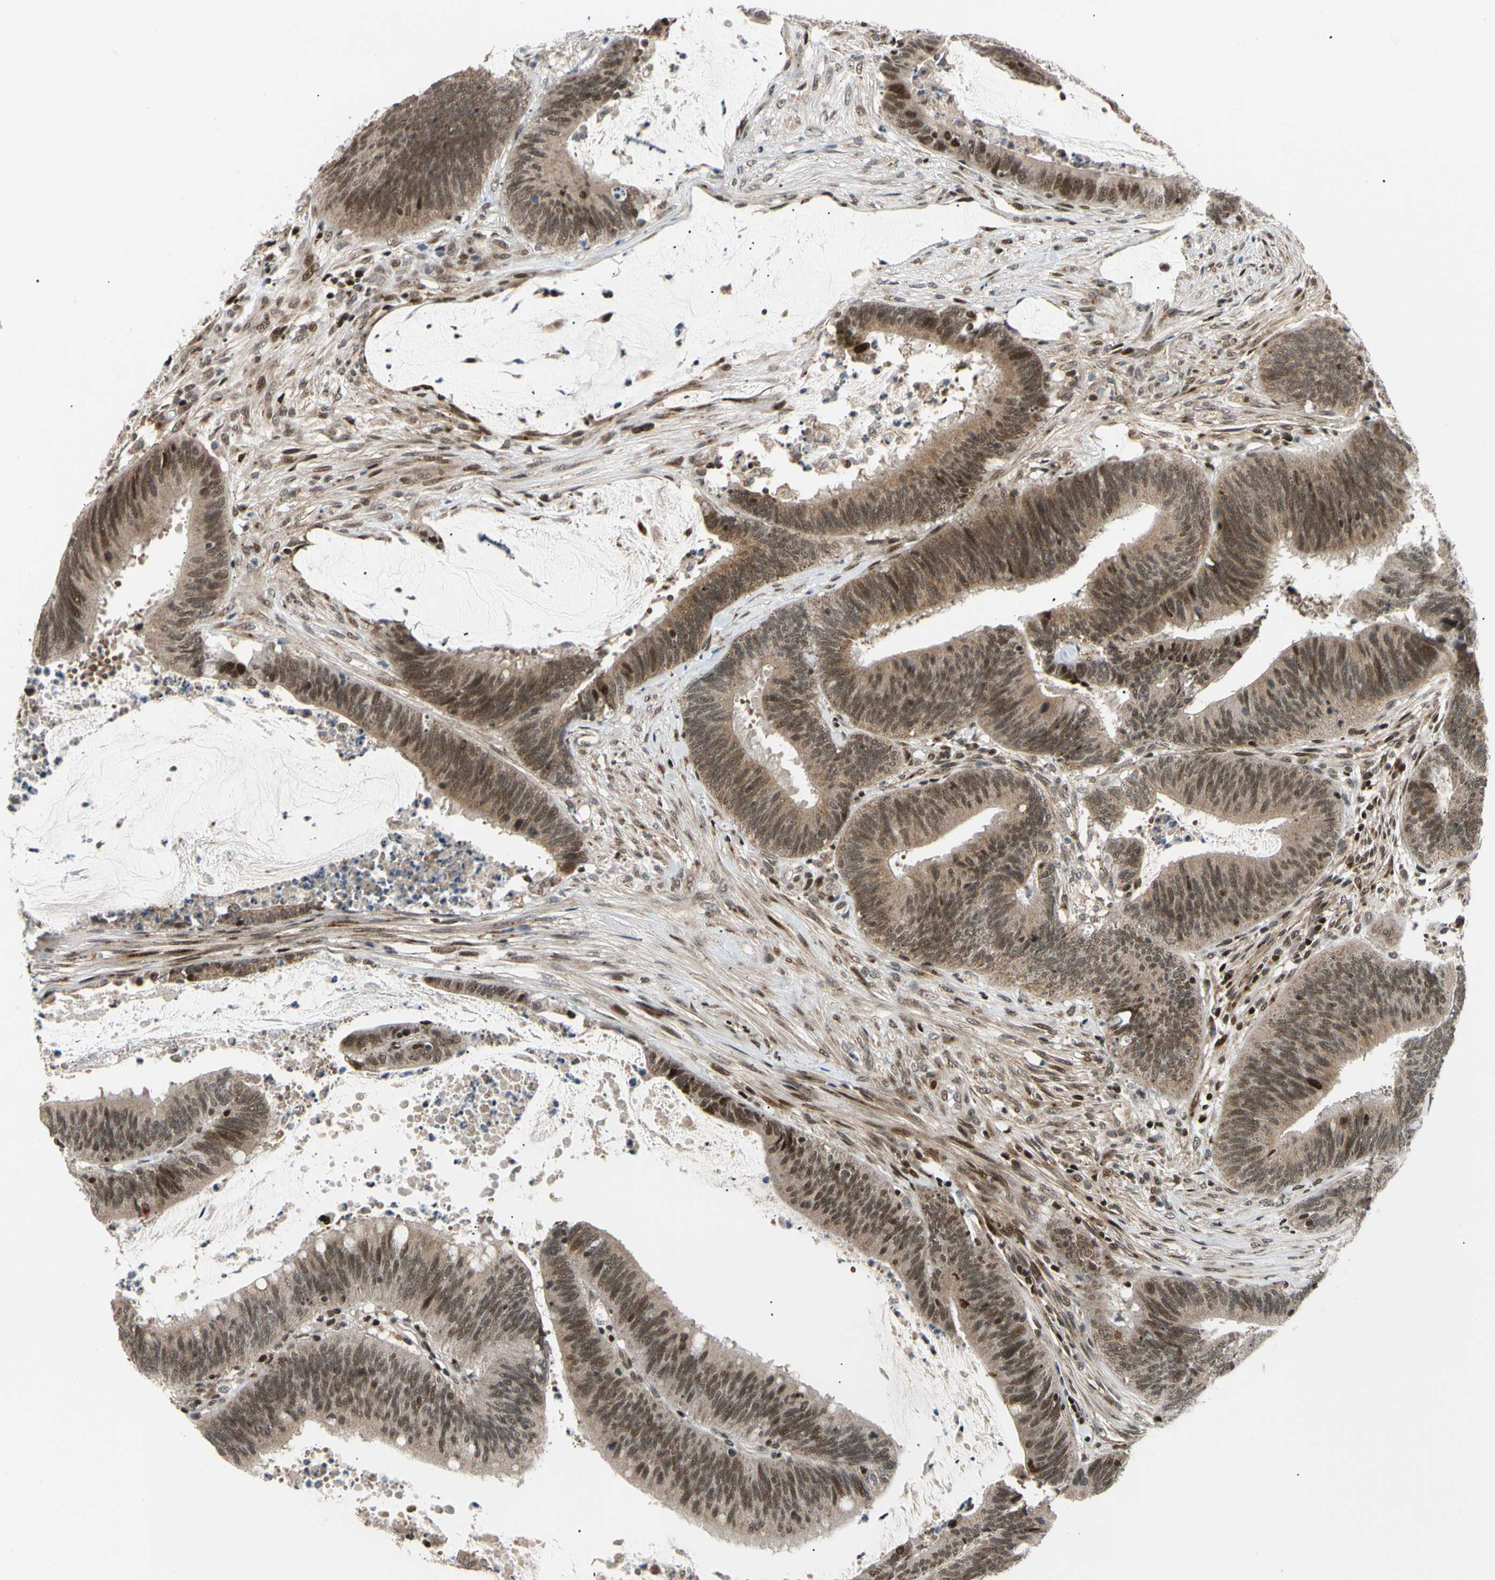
{"staining": {"intensity": "moderate", "quantity": ">75%", "location": "cytoplasmic/membranous,nuclear"}, "tissue": "colorectal cancer", "cell_type": "Tumor cells", "image_type": "cancer", "snomed": [{"axis": "morphology", "description": "Adenocarcinoma, NOS"}, {"axis": "topography", "description": "Rectum"}], "caption": "Protein staining shows moderate cytoplasmic/membranous and nuclear staining in about >75% of tumor cells in colorectal cancer.", "gene": "E2F1", "patient": {"sex": "female", "age": 66}}